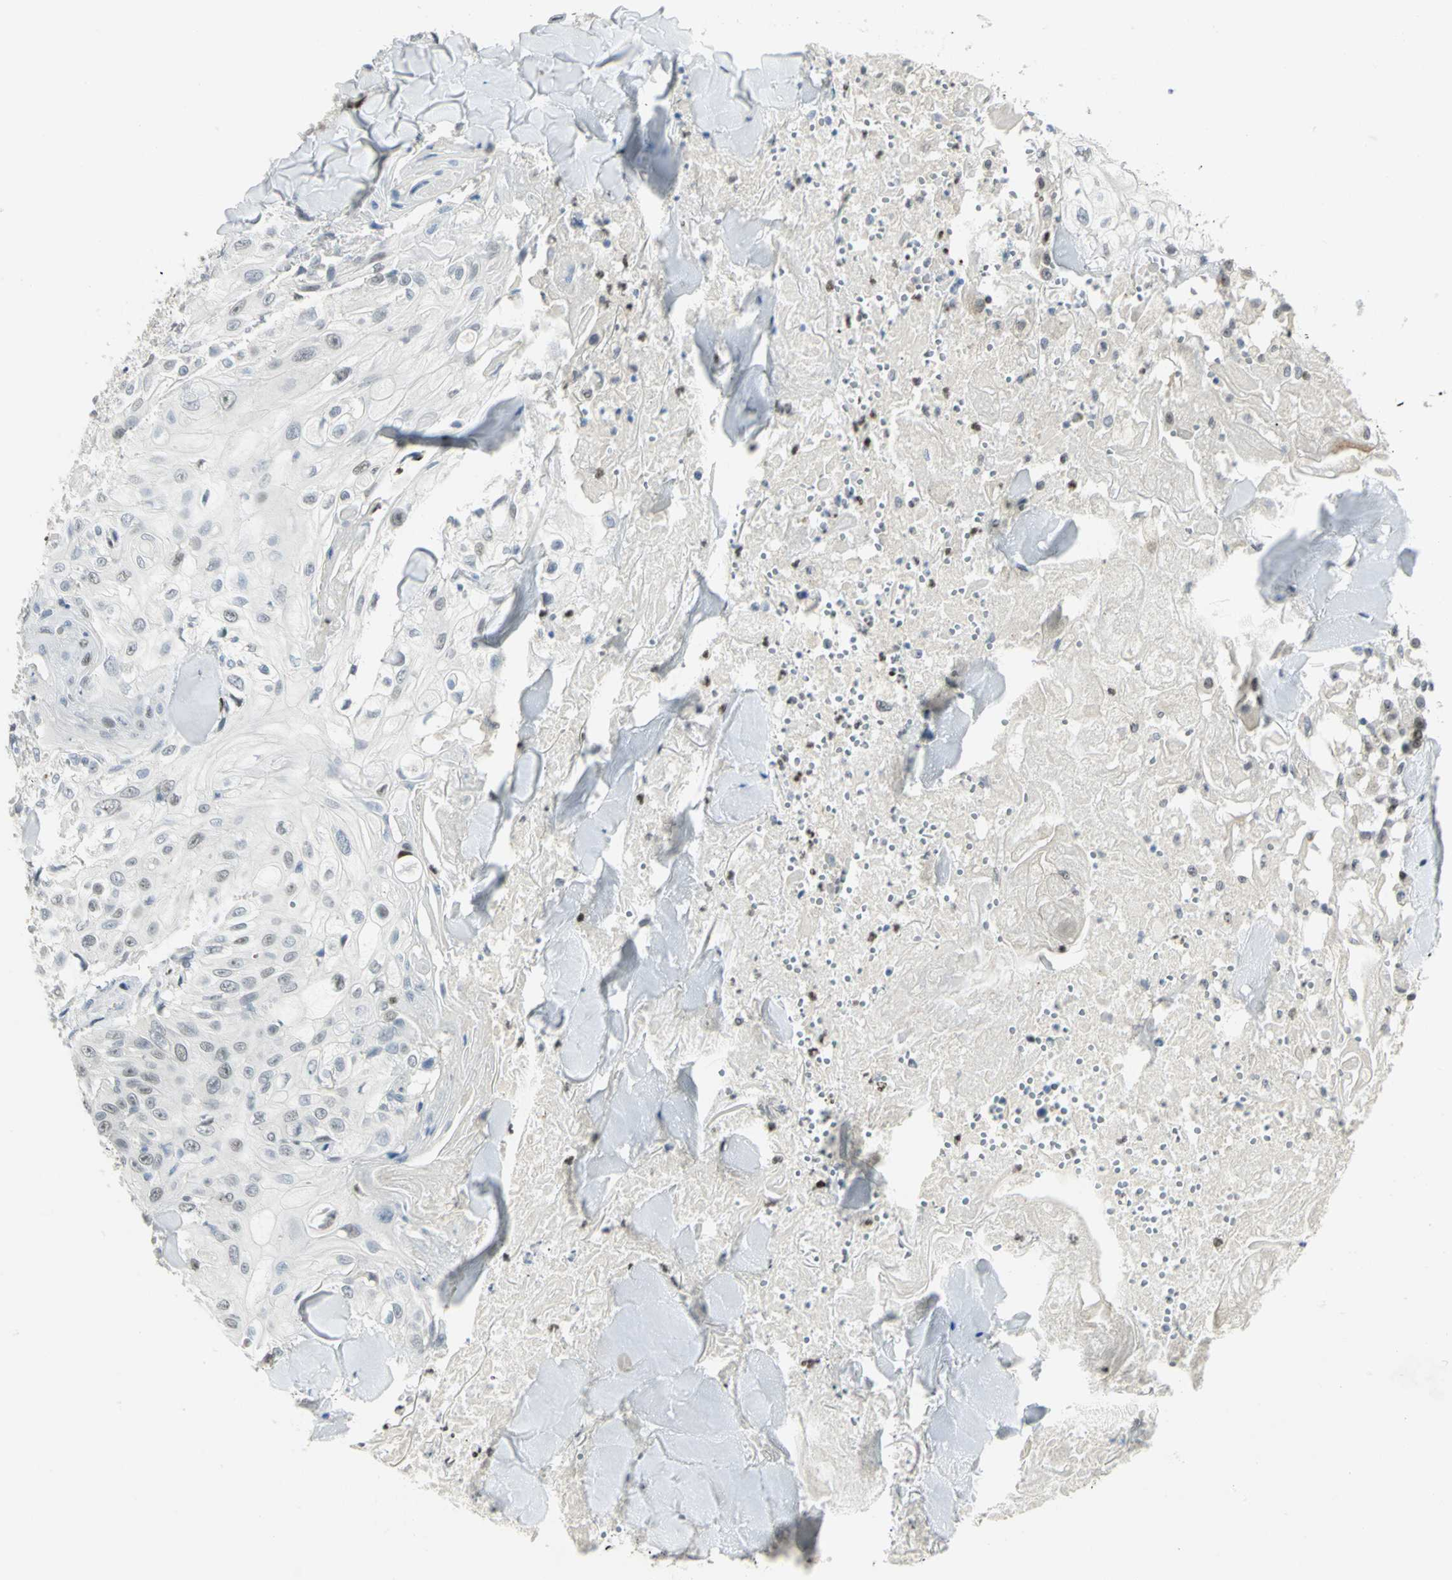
{"staining": {"intensity": "weak", "quantity": "<25%", "location": "nuclear"}, "tissue": "skin cancer", "cell_type": "Tumor cells", "image_type": "cancer", "snomed": [{"axis": "morphology", "description": "Squamous cell carcinoma, NOS"}, {"axis": "topography", "description": "Skin"}], "caption": "IHC of skin cancer (squamous cell carcinoma) reveals no positivity in tumor cells.", "gene": "BCL6", "patient": {"sex": "male", "age": 86}}